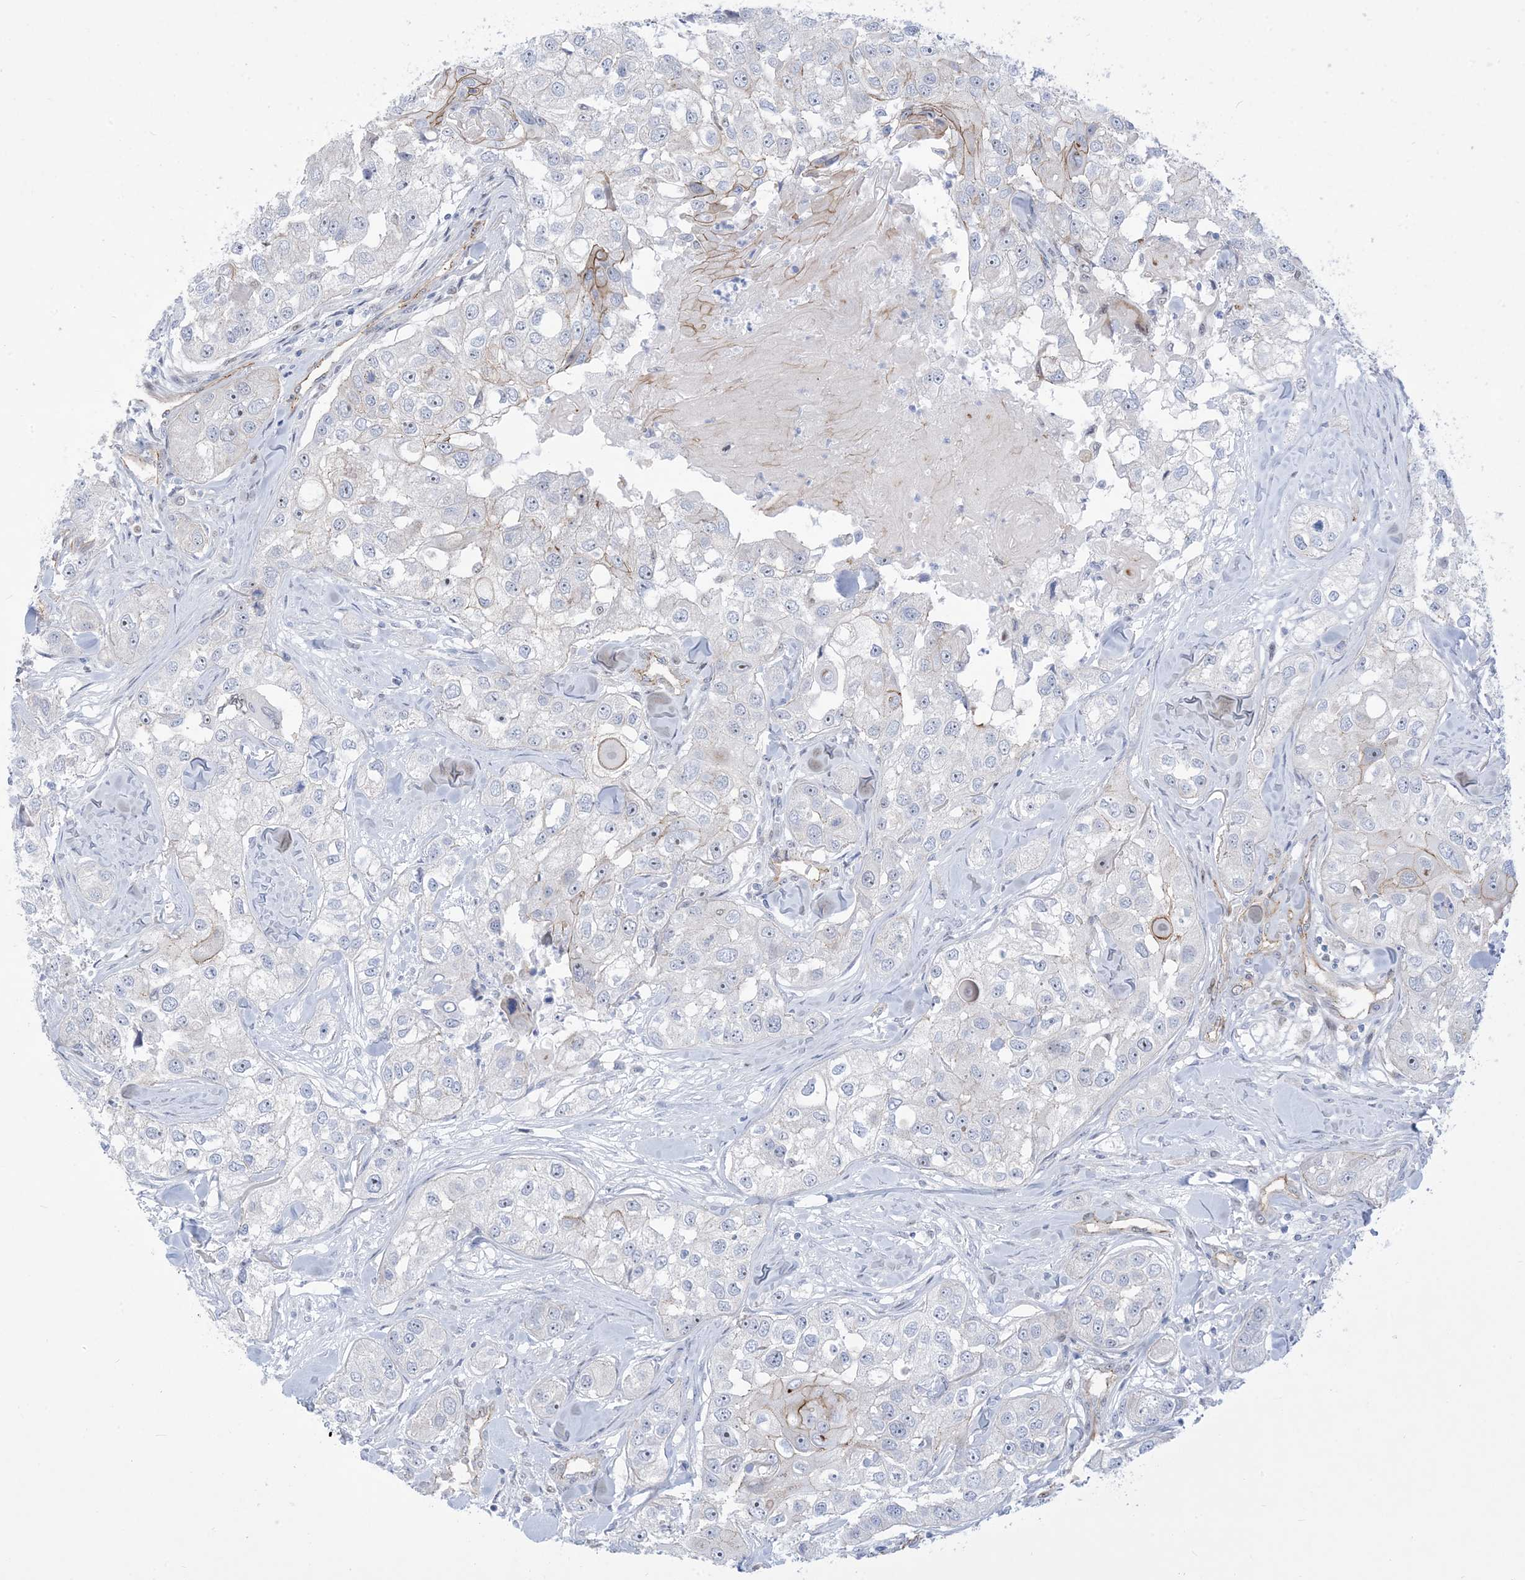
{"staining": {"intensity": "negative", "quantity": "none", "location": "none"}, "tissue": "head and neck cancer", "cell_type": "Tumor cells", "image_type": "cancer", "snomed": [{"axis": "morphology", "description": "Normal tissue, NOS"}, {"axis": "morphology", "description": "Squamous cell carcinoma, NOS"}, {"axis": "topography", "description": "Skeletal muscle"}, {"axis": "topography", "description": "Head-Neck"}], "caption": "High power microscopy micrograph of an IHC image of head and neck cancer (squamous cell carcinoma), revealing no significant positivity in tumor cells. The staining is performed using DAB brown chromogen with nuclei counter-stained in using hematoxylin.", "gene": "MARS2", "patient": {"sex": "male", "age": 51}}